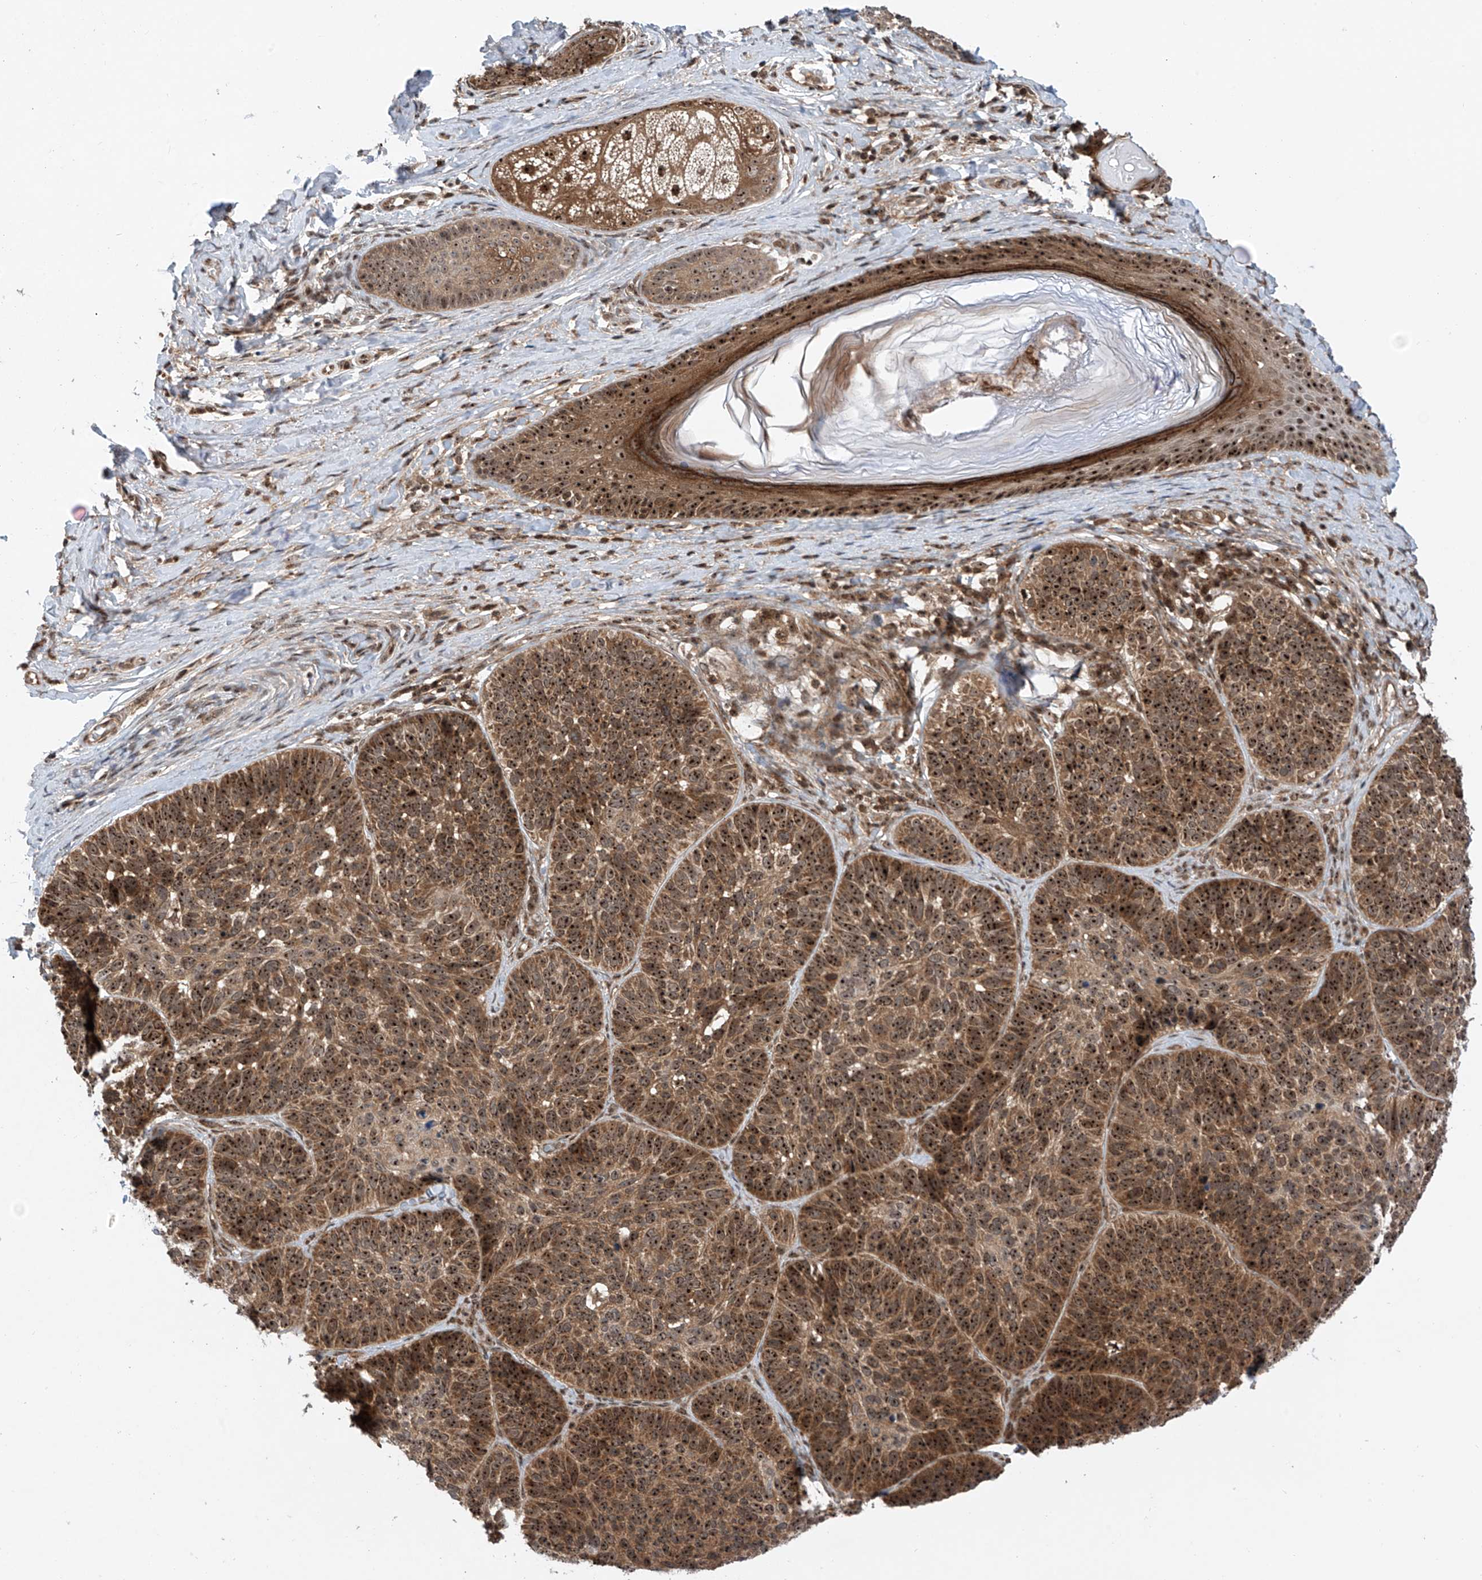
{"staining": {"intensity": "moderate", "quantity": ">75%", "location": "cytoplasmic/membranous,nuclear"}, "tissue": "skin cancer", "cell_type": "Tumor cells", "image_type": "cancer", "snomed": [{"axis": "morphology", "description": "Basal cell carcinoma"}, {"axis": "topography", "description": "Skin"}], "caption": "Approximately >75% of tumor cells in human skin basal cell carcinoma show moderate cytoplasmic/membranous and nuclear protein expression as visualized by brown immunohistochemical staining.", "gene": "C1orf131", "patient": {"sex": "male", "age": 62}}